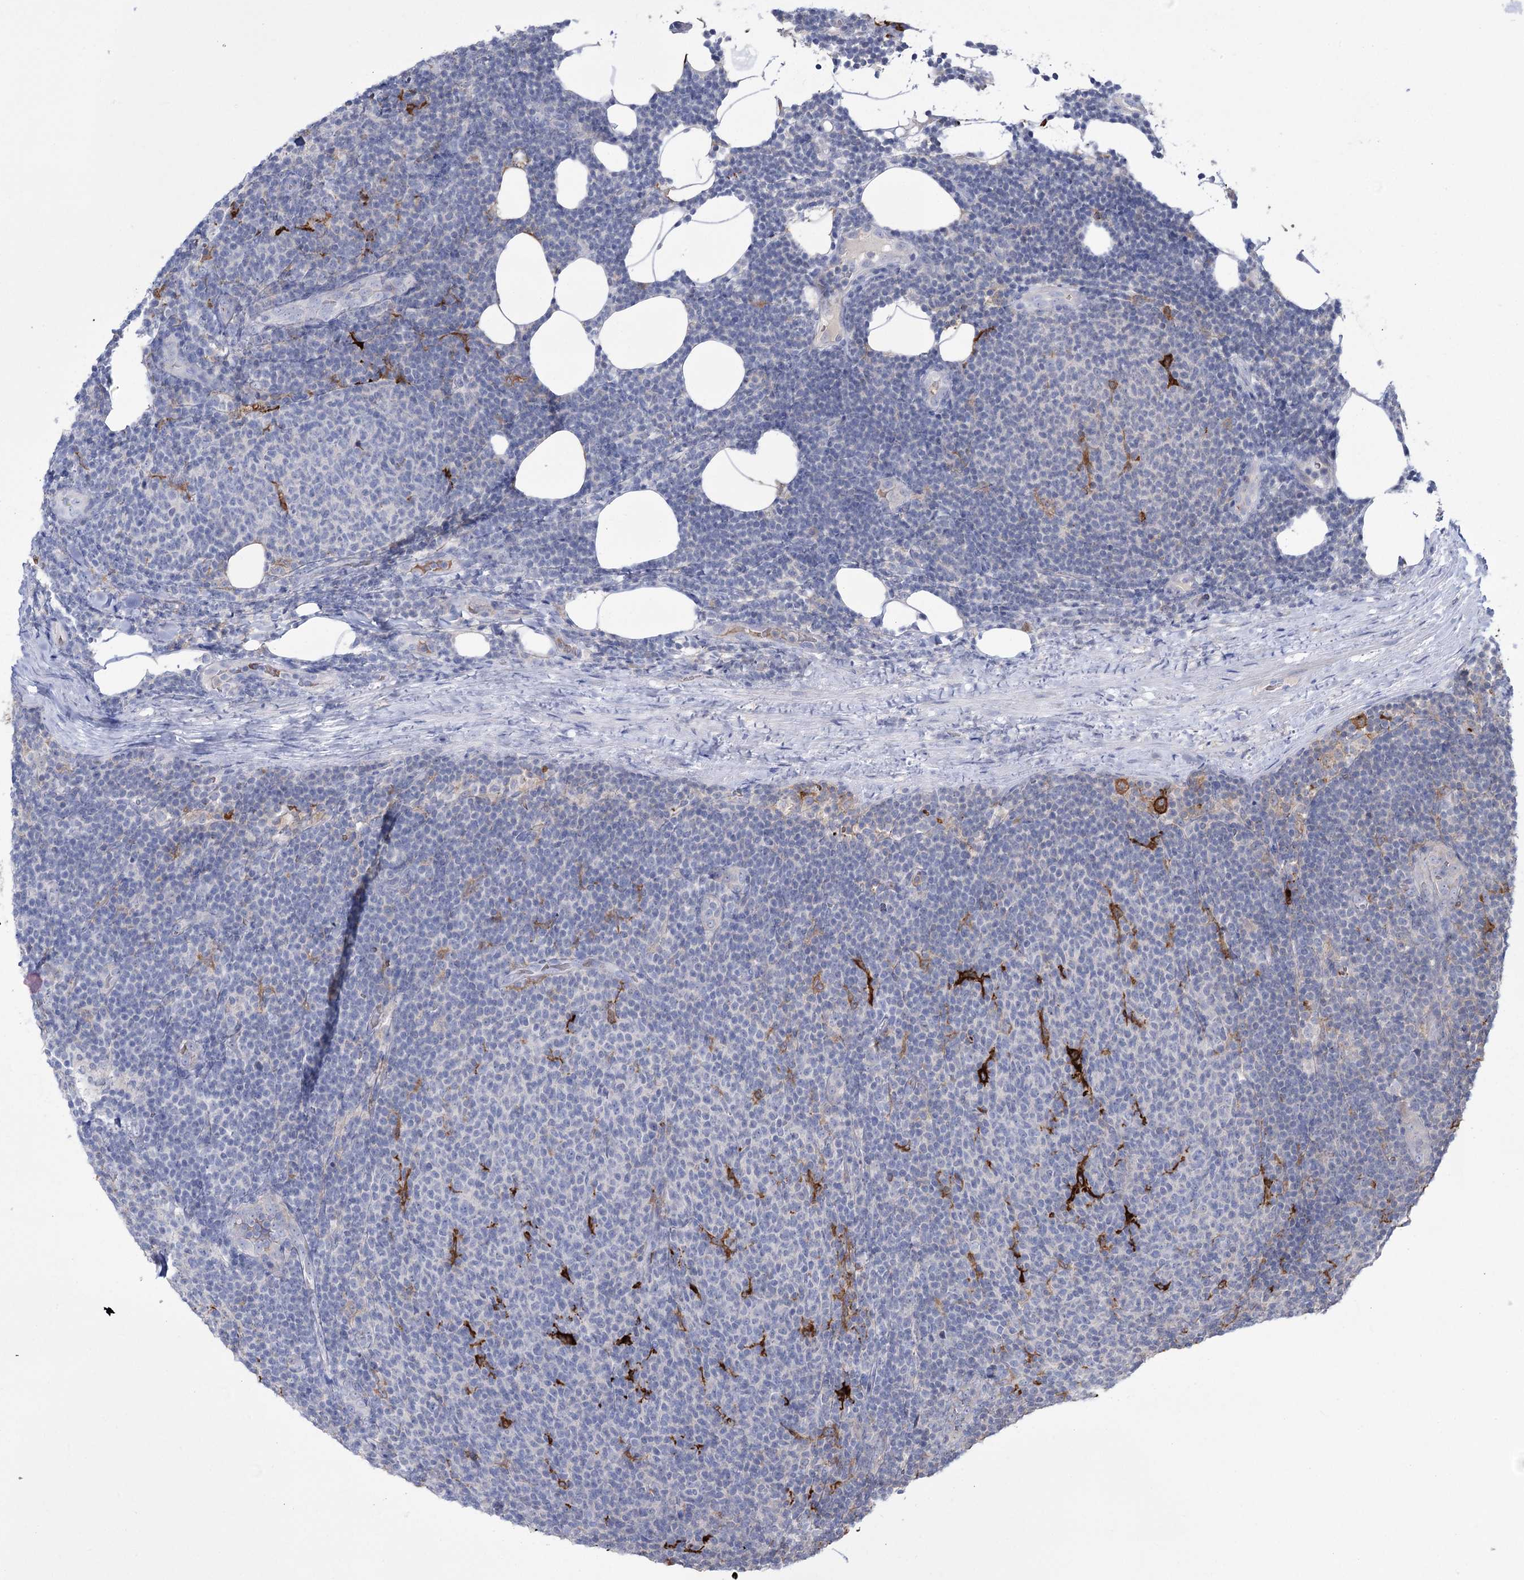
{"staining": {"intensity": "negative", "quantity": "none", "location": "none"}, "tissue": "lymphoma", "cell_type": "Tumor cells", "image_type": "cancer", "snomed": [{"axis": "morphology", "description": "Malignant lymphoma, non-Hodgkin's type, Low grade"}, {"axis": "topography", "description": "Lymph node"}], "caption": "Immunohistochemical staining of malignant lymphoma, non-Hodgkin's type (low-grade) shows no significant positivity in tumor cells. The staining was performed using DAB (3,3'-diaminobenzidine) to visualize the protein expression in brown, while the nuclei were stained in blue with hematoxylin (Magnification: 20x).", "gene": "ZNF622", "patient": {"sex": "male", "age": 66}}